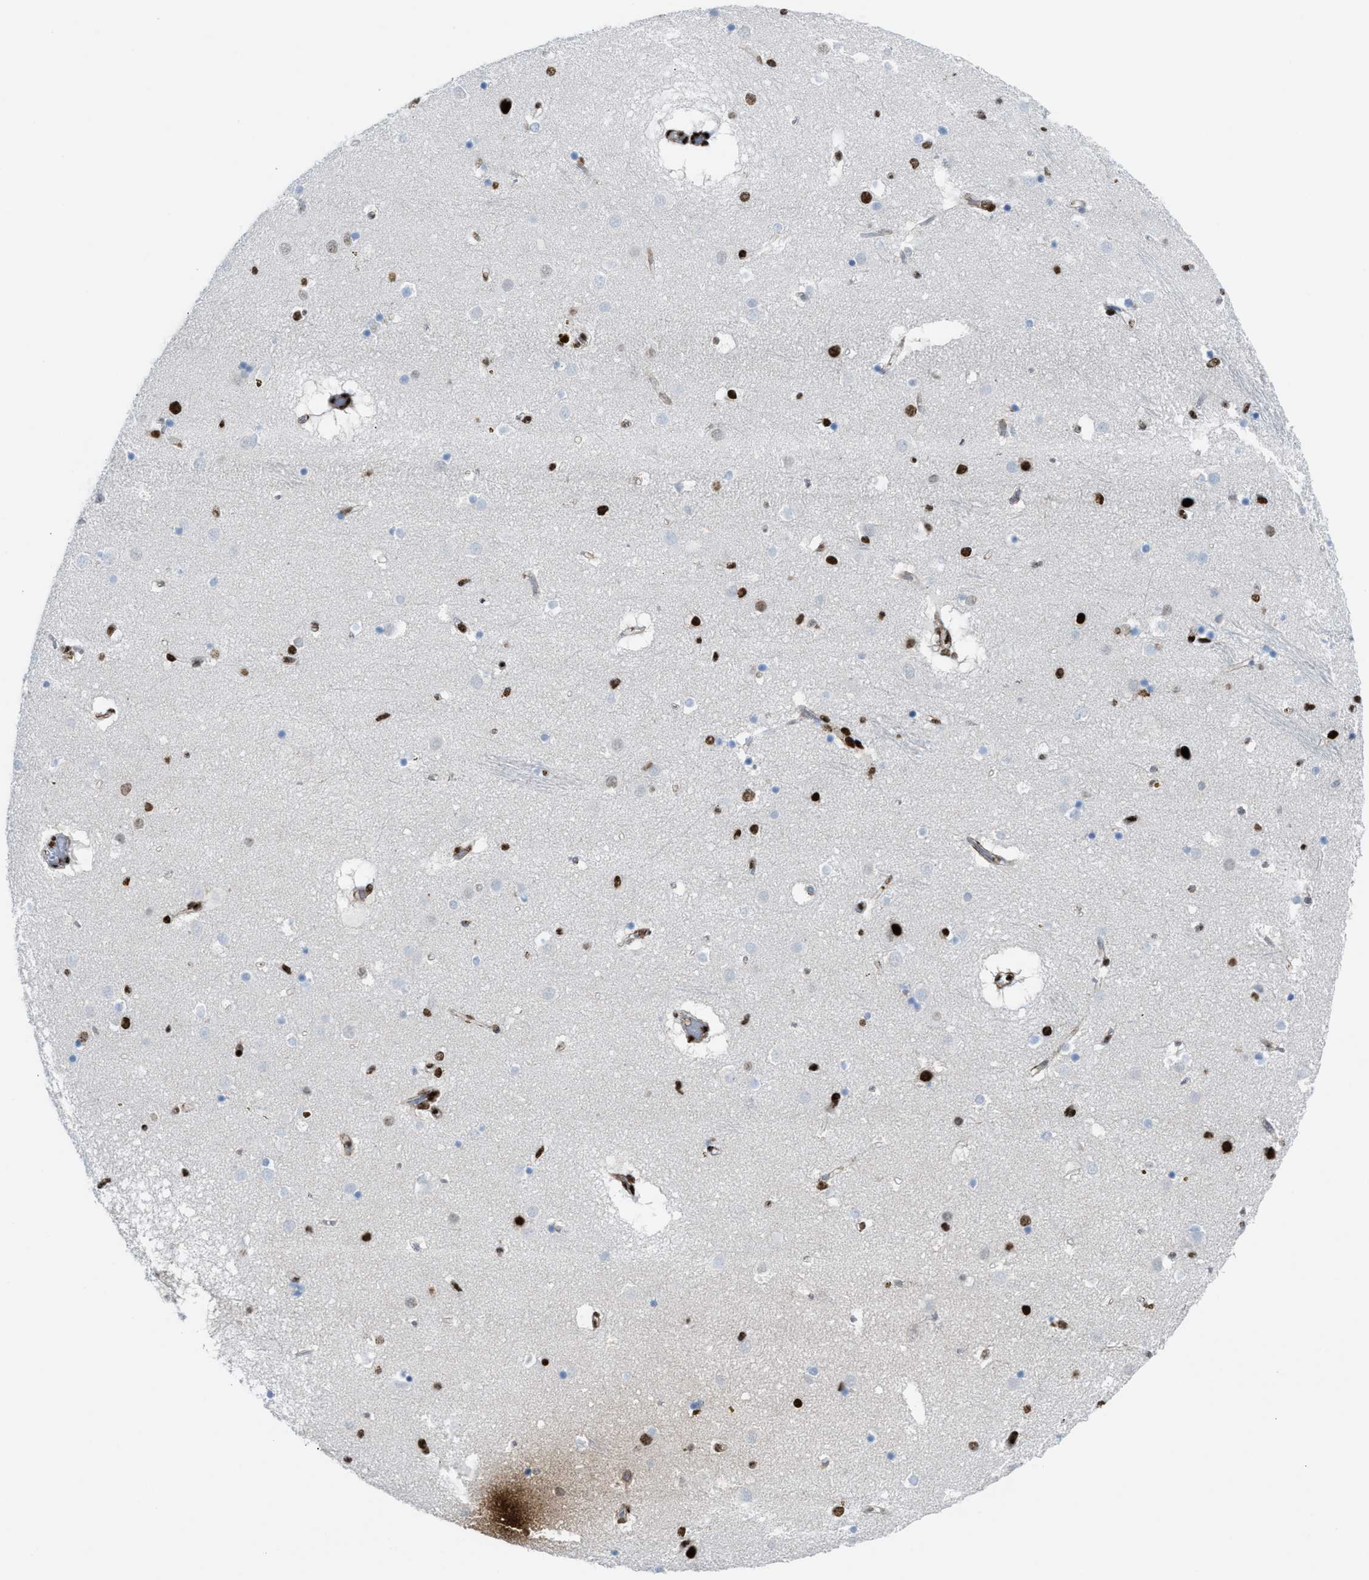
{"staining": {"intensity": "strong", "quantity": "<25%", "location": "nuclear"}, "tissue": "caudate", "cell_type": "Glial cells", "image_type": "normal", "snomed": [{"axis": "morphology", "description": "Normal tissue, NOS"}, {"axis": "topography", "description": "Lateral ventricle wall"}], "caption": "Strong nuclear protein expression is identified in about <25% of glial cells in caudate. (brown staining indicates protein expression, while blue staining denotes nuclei).", "gene": "NONO", "patient": {"sex": "male", "age": 70}}